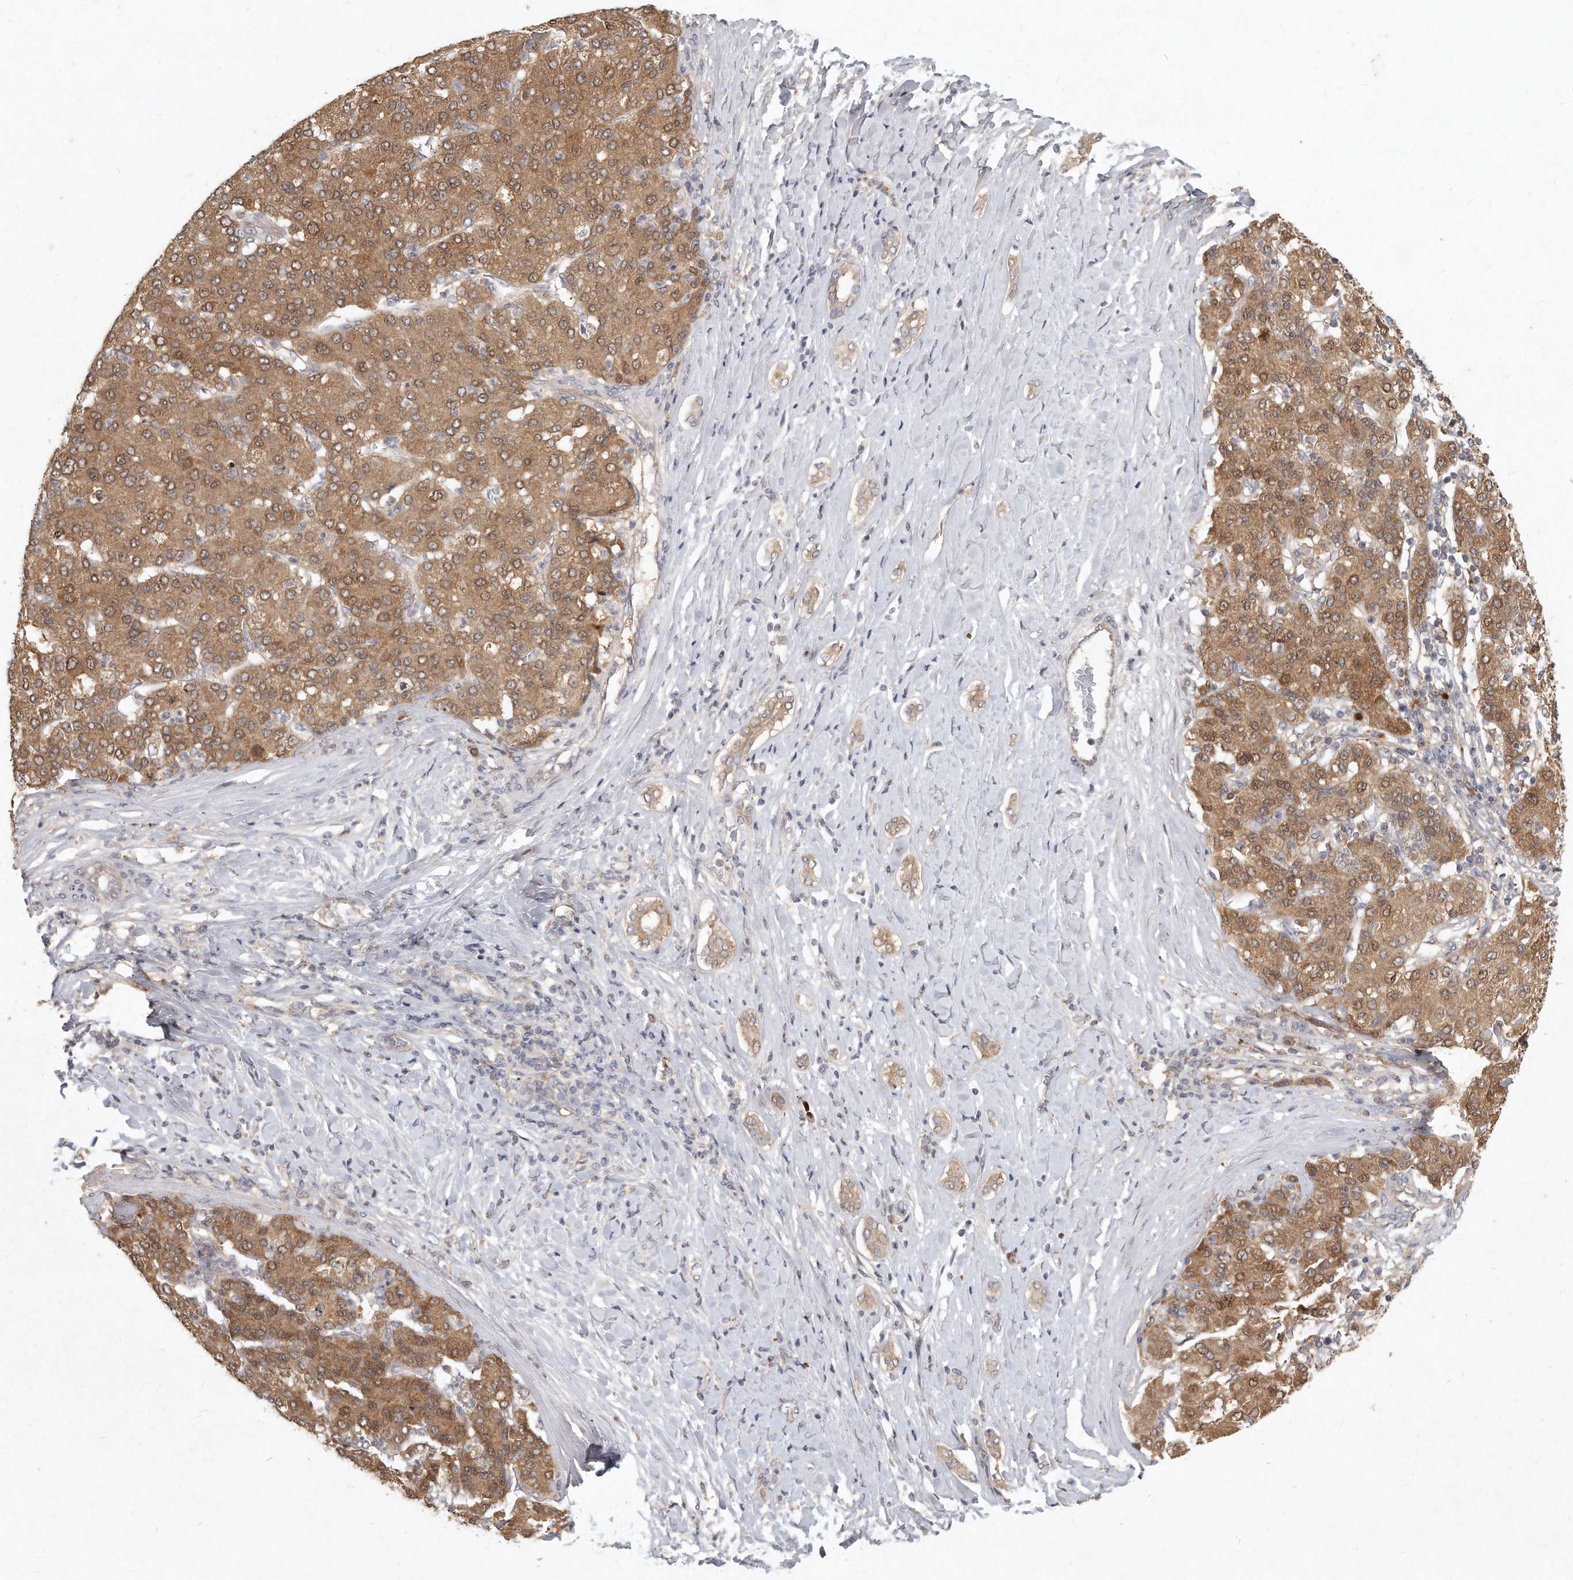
{"staining": {"intensity": "moderate", "quantity": ">75%", "location": "cytoplasmic/membranous,nuclear"}, "tissue": "liver cancer", "cell_type": "Tumor cells", "image_type": "cancer", "snomed": [{"axis": "morphology", "description": "Carcinoma, Hepatocellular, NOS"}, {"axis": "topography", "description": "Liver"}], "caption": "Immunohistochemistry (IHC) (DAB (3,3'-diaminobenzidine)) staining of liver hepatocellular carcinoma exhibits moderate cytoplasmic/membranous and nuclear protein positivity in approximately >75% of tumor cells.", "gene": "LGALS8", "patient": {"sex": "male", "age": 65}}